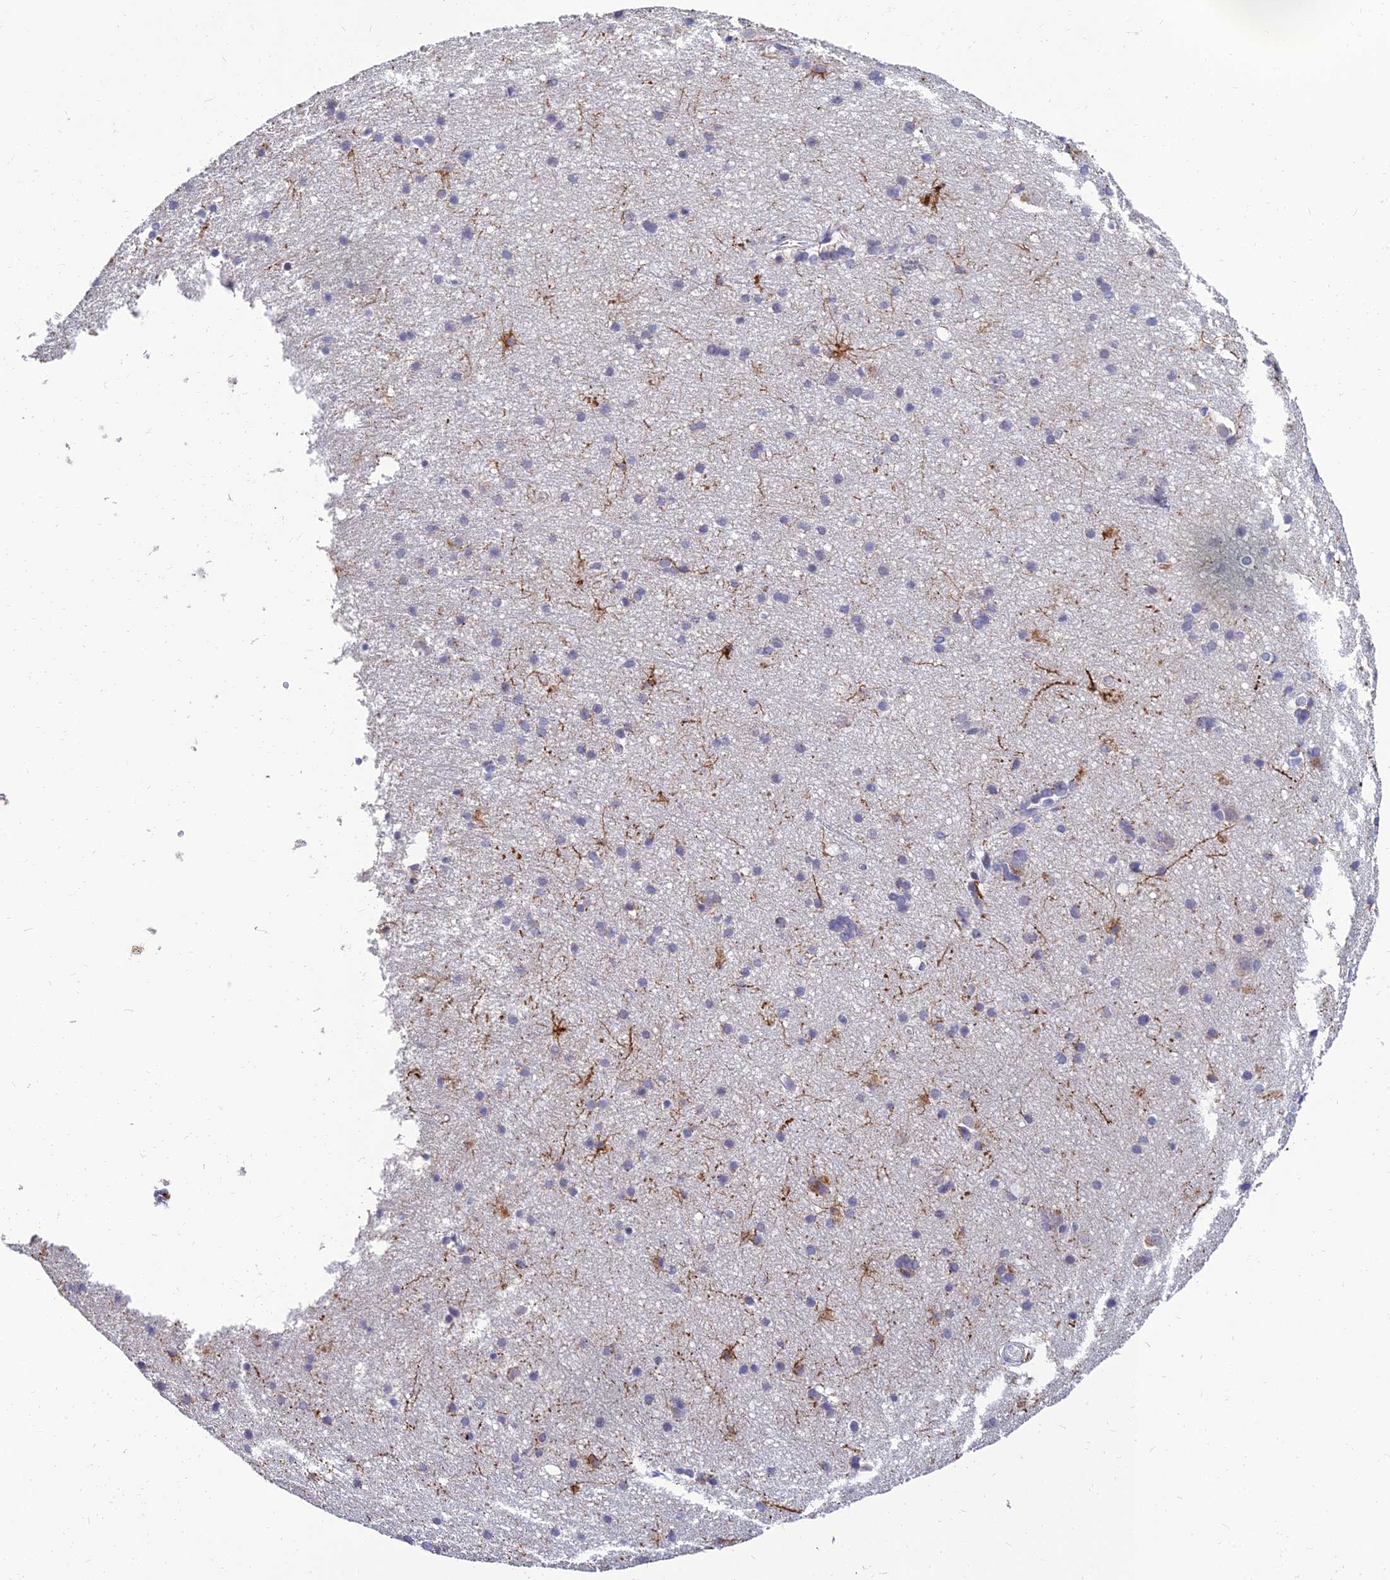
{"staining": {"intensity": "weak", "quantity": "25%-75%", "location": "cytoplasmic/membranous"}, "tissue": "cerebral cortex", "cell_type": "Endothelial cells", "image_type": "normal", "snomed": [{"axis": "morphology", "description": "Normal tissue, NOS"}, {"axis": "topography", "description": "Cerebral cortex"}], "caption": "Protein staining of benign cerebral cortex reveals weak cytoplasmic/membranous staining in about 25%-75% of endothelial cells.", "gene": "NPY", "patient": {"sex": "male", "age": 54}}